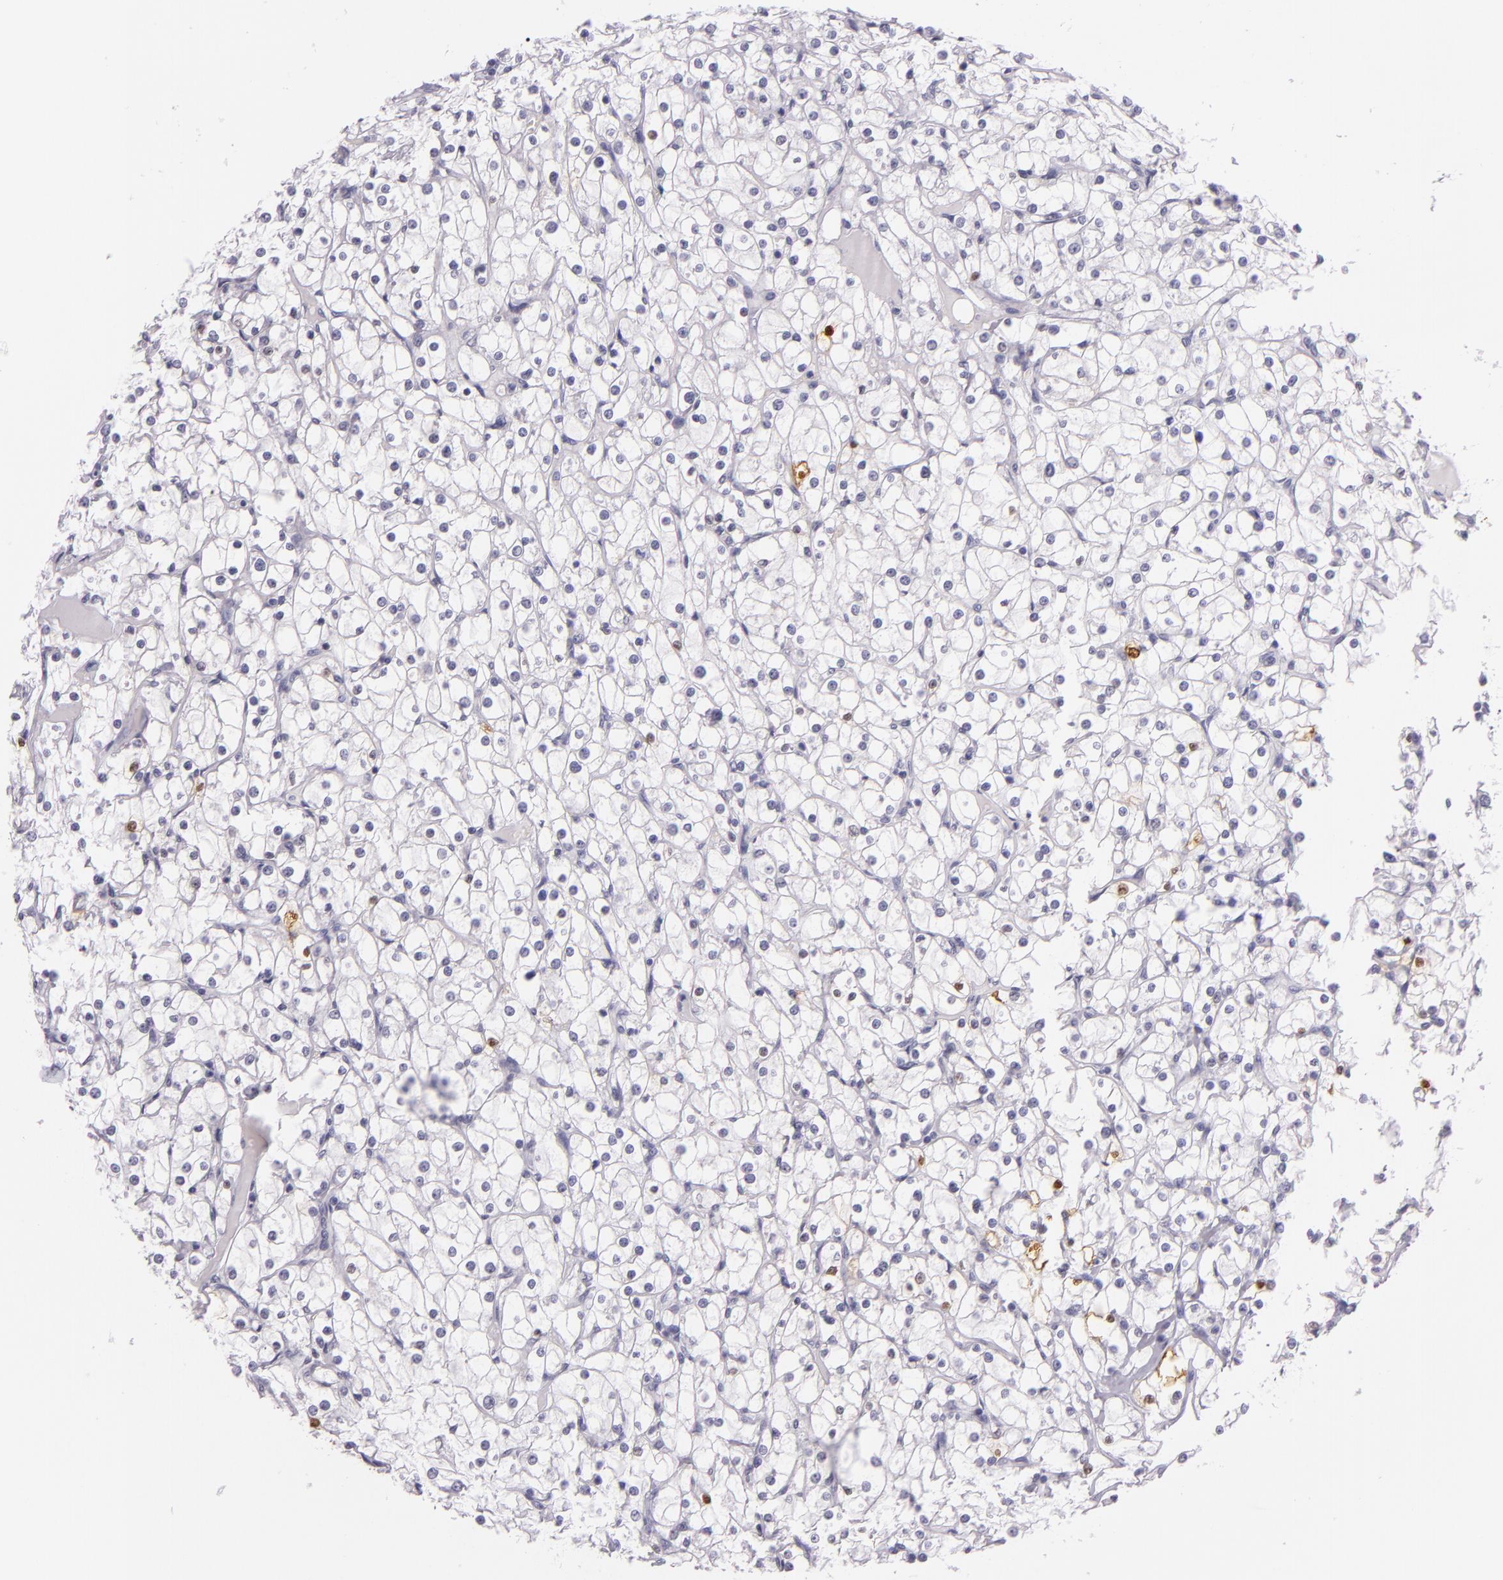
{"staining": {"intensity": "moderate", "quantity": "<25%", "location": "nuclear"}, "tissue": "renal cancer", "cell_type": "Tumor cells", "image_type": "cancer", "snomed": [{"axis": "morphology", "description": "Adenocarcinoma, NOS"}, {"axis": "topography", "description": "Kidney"}], "caption": "Immunohistochemistry (IHC) image of neoplastic tissue: human renal adenocarcinoma stained using immunohistochemistry (IHC) exhibits low levels of moderate protein expression localized specifically in the nuclear of tumor cells, appearing as a nuclear brown color.", "gene": "MT1A", "patient": {"sex": "female", "age": 73}}